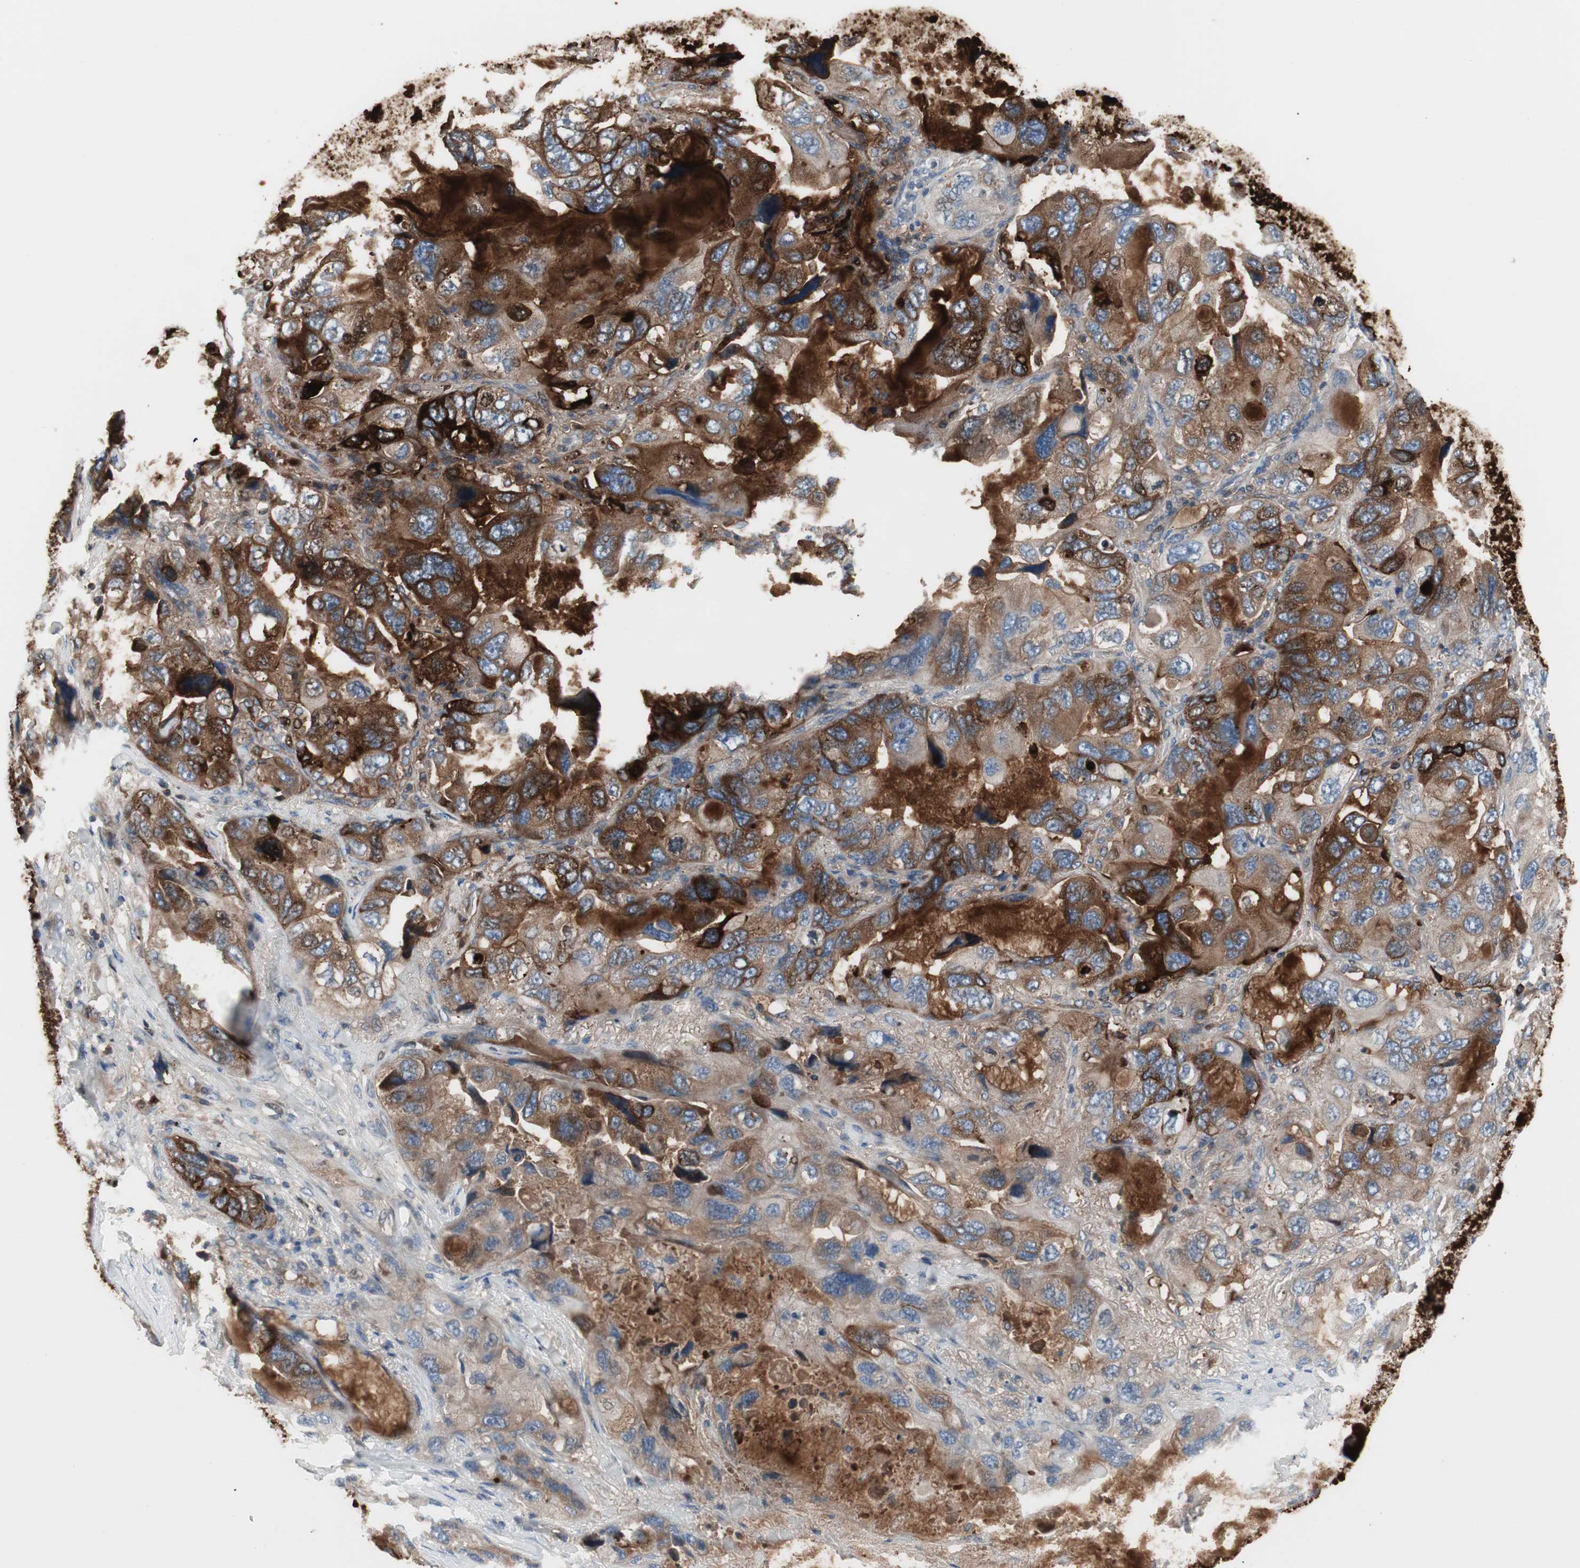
{"staining": {"intensity": "strong", "quantity": "25%-75%", "location": "cytoplasmic/membranous"}, "tissue": "lung cancer", "cell_type": "Tumor cells", "image_type": "cancer", "snomed": [{"axis": "morphology", "description": "Squamous cell carcinoma, NOS"}, {"axis": "topography", "description": "Lung"}], "caption": "IHC image of neoplastic tissue: squamous cell carcinoma (lung) stained using IHC exhibits high levels of strong protein expression localized specifically in the cytoplasmic/membranous of tumor cells, appearing as a cytoplasmic/membranous brown color.", "gene": "PIGR", "patient": {"sex": "female", "age": 73}}